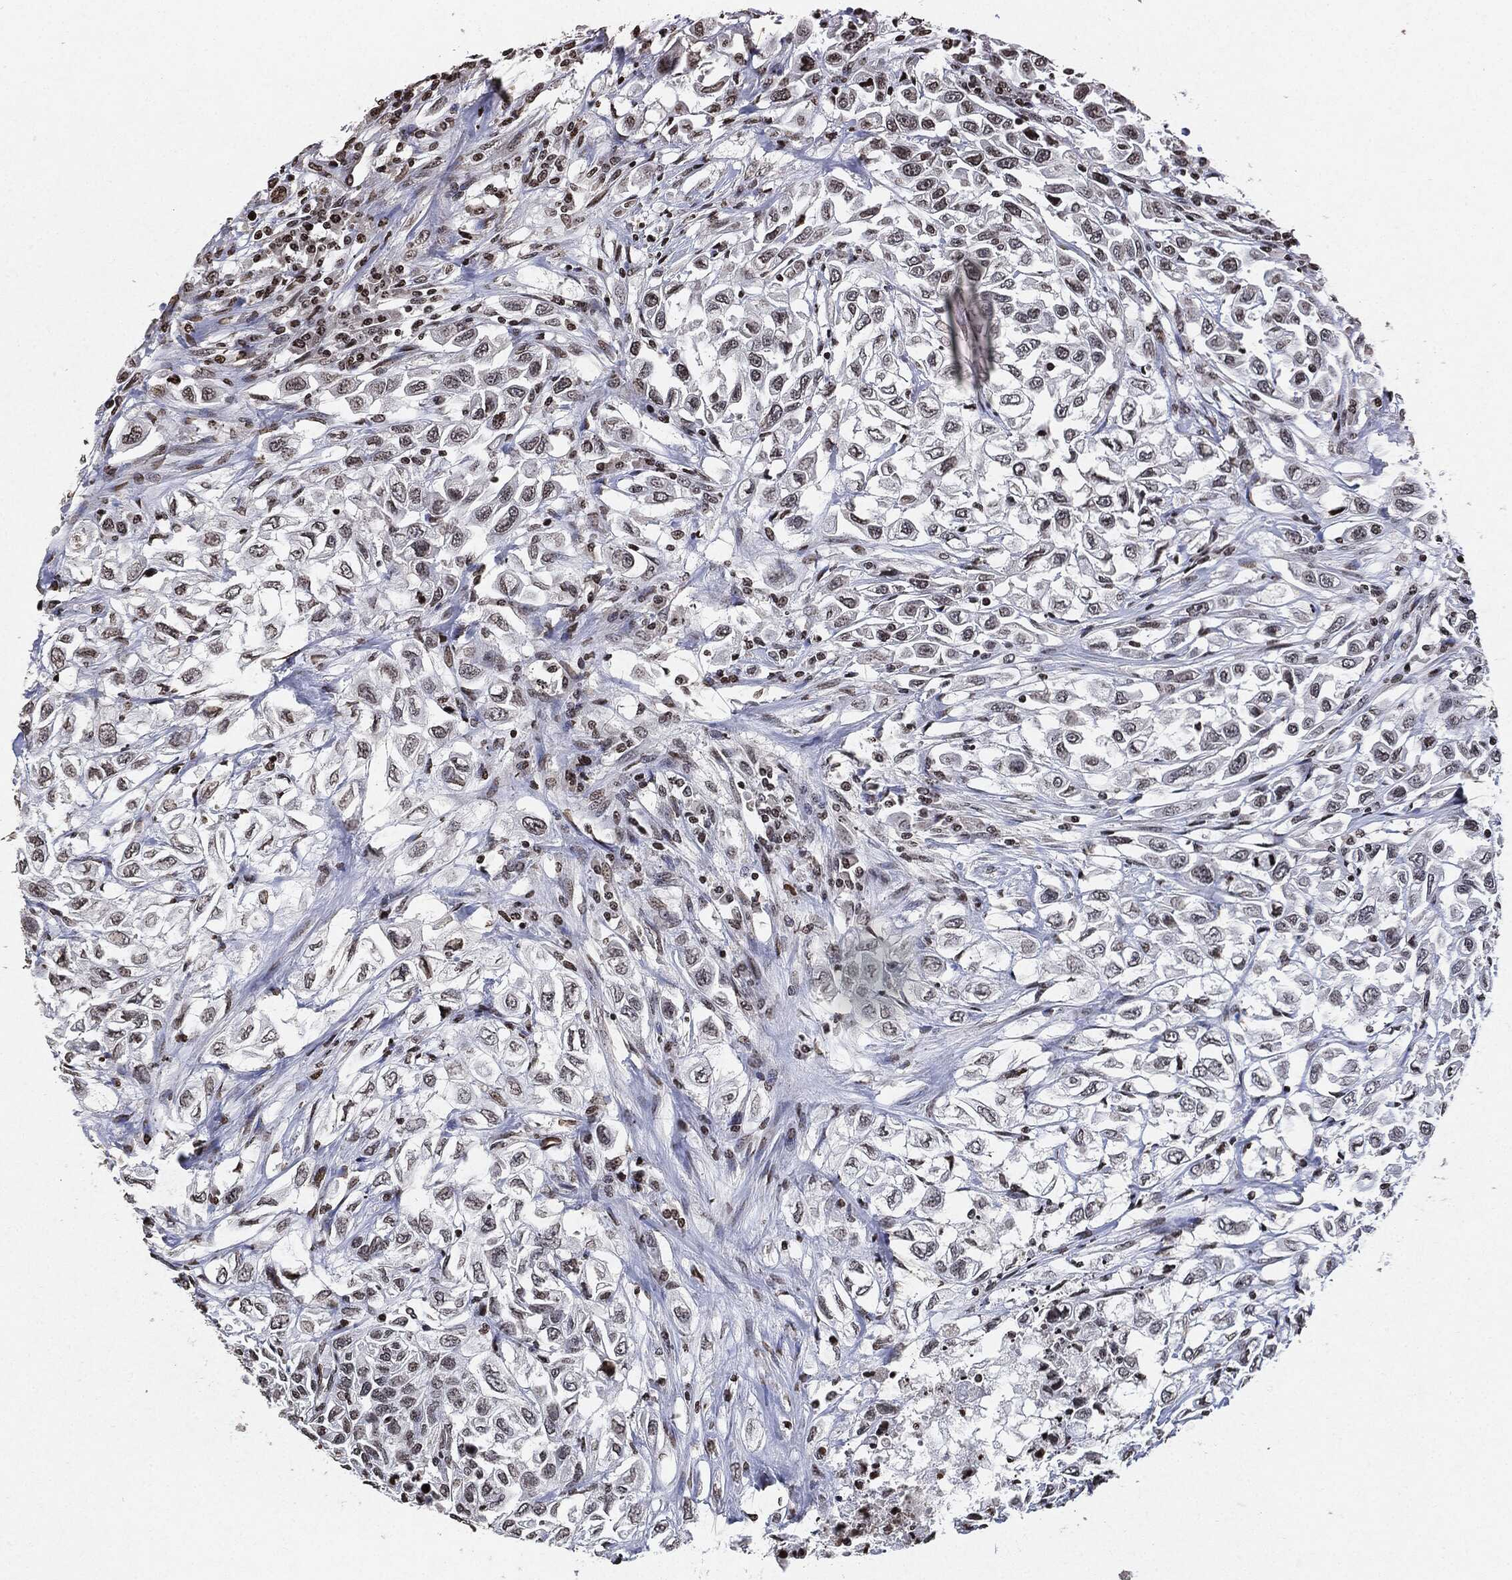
{"staining": {"intensity": "negative", "quantity": "none", "location": "none"}, "tissue": "urothelial cancer", "cell_type": "Tumor cells", "image_type": "cancer", "snomed": [{"axis": "morphology", "description": "Urothelial carcinoma, High grade"}, {"axis": "topography", "description": "Urinary bladder"}], "caption": "High power microscopy image of an IHC image of high-grade urothelial carcinoma, revealing no significant expression in tumor cells. (DAB IHC visualized using brightfield microscopy, high magnification).", "gene": "JUN", "patient": {"sex": "female", "age": 56}}